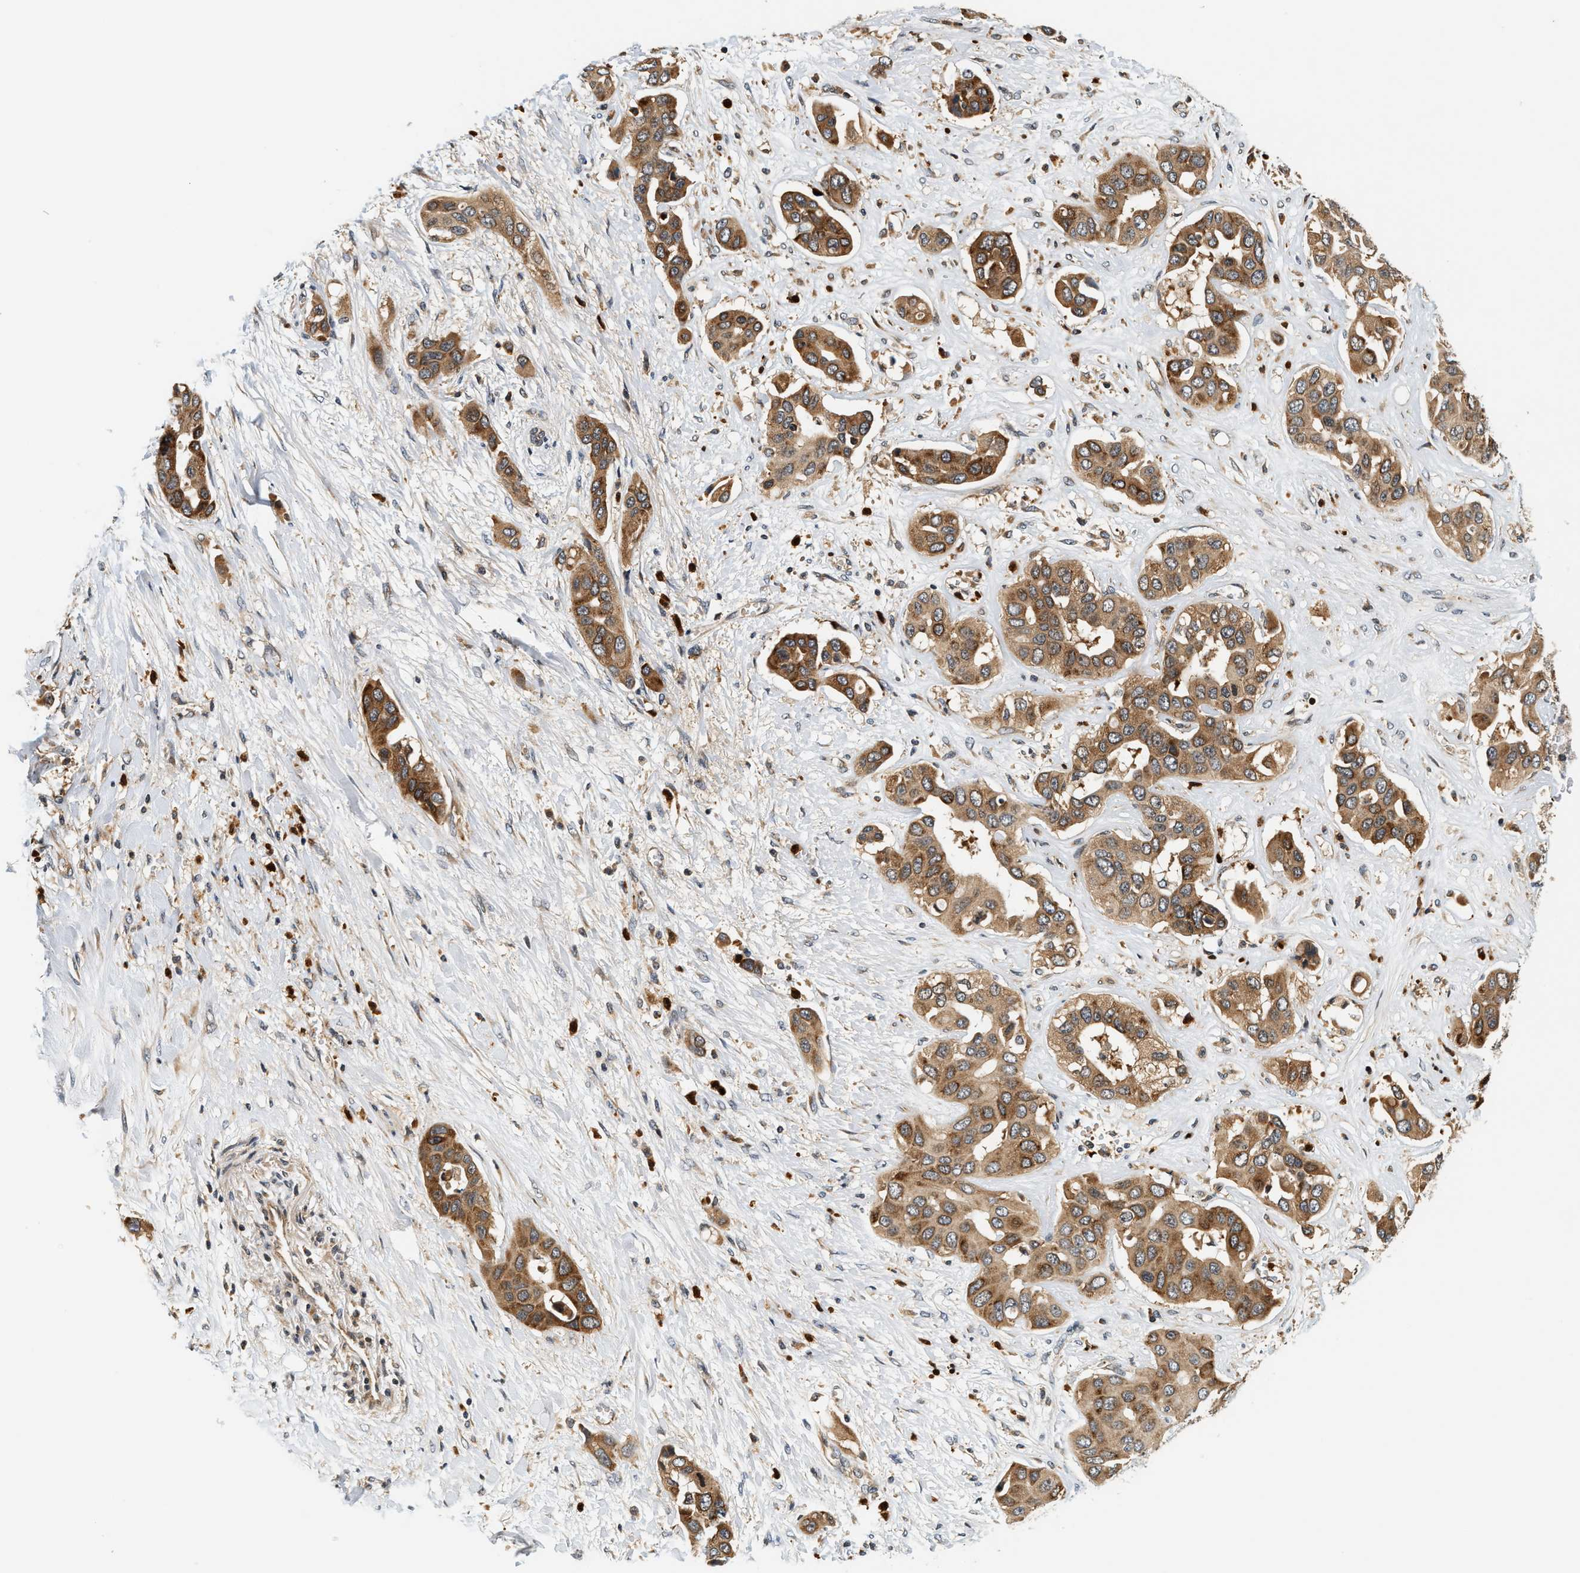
{"staining": {"intensity": "moderate", "quantity": ">75%", "location": "cytoplasmic/membranous"}, "tissue": "liver cancer", "cell_type": "Tumor cells", "image_type": "cancer", "snomed": [{"axis": "morphology", "description": "Cholangiocarcinoma"}, {"axis": "topography", "description": "Liver"}], "caption": "An IHC histopathology image of tumor tissue is shown. Protein staining in brown shows moderate cytoplasmic/membranous positivity in liver cancer within tumor cells.", "gene": "SAMD9", "patient": {"sex": "female", "age": 52}}